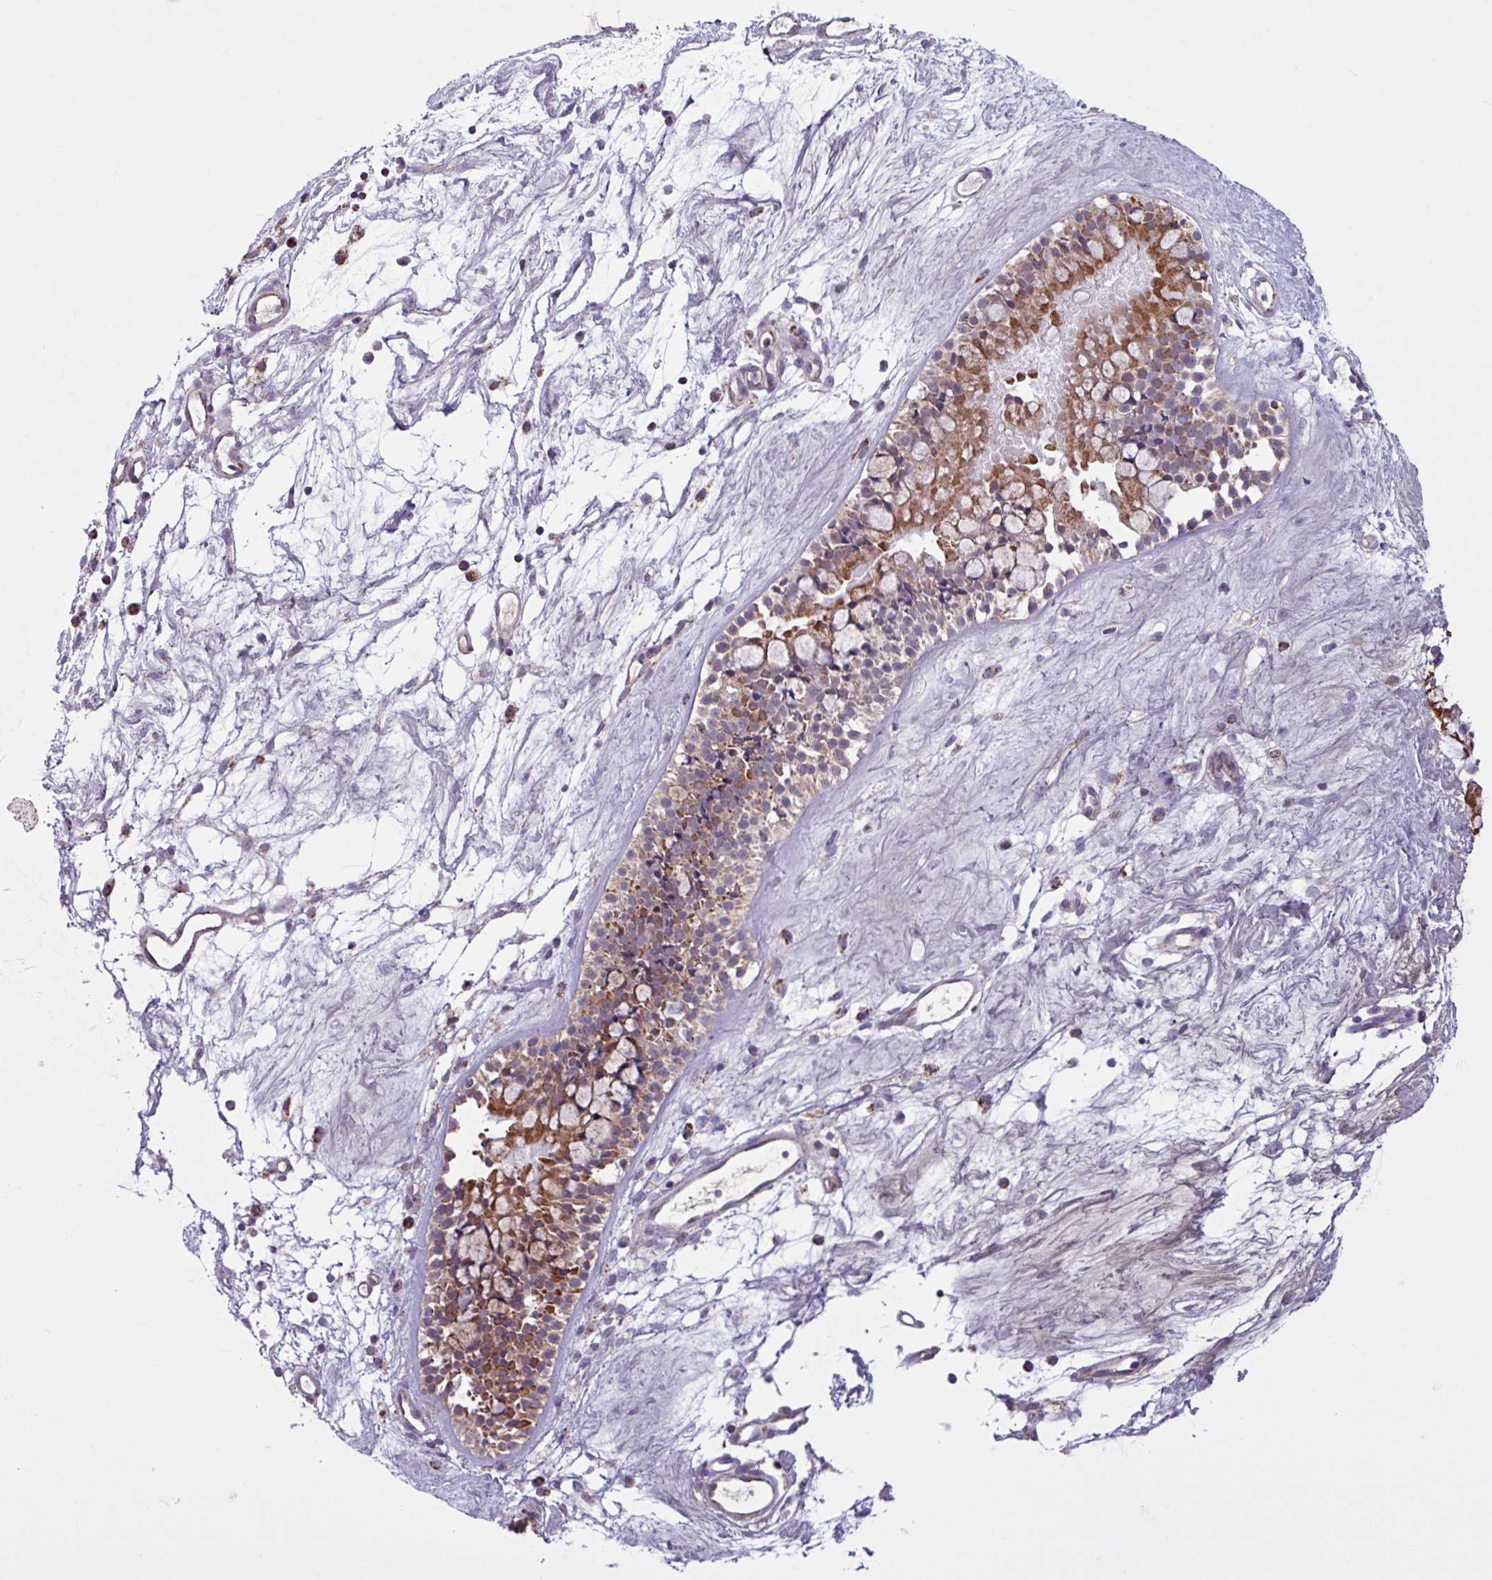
{"staining": {"intensity": "strong", "quantity": "25%-75%", "location": "cytoplasmic/membranous"}, "tissue": "nasopharynx", "cell_type": "Respiratory epithelial cells", "image_type": "normal", "snomed": [{"axis": "morphology", "description": "Normal tissue, NOS"}, {"axis": "topography", "description": "Nasopharynx"}], "caption": "Respiratory epithelial cells show strong cytoplasmic/membranous positivity in approximately 25%-75% of cells in unremarkable nasopharynx.", "gene": "ALG8", "patient": {"sex": "male", "age": 63}}